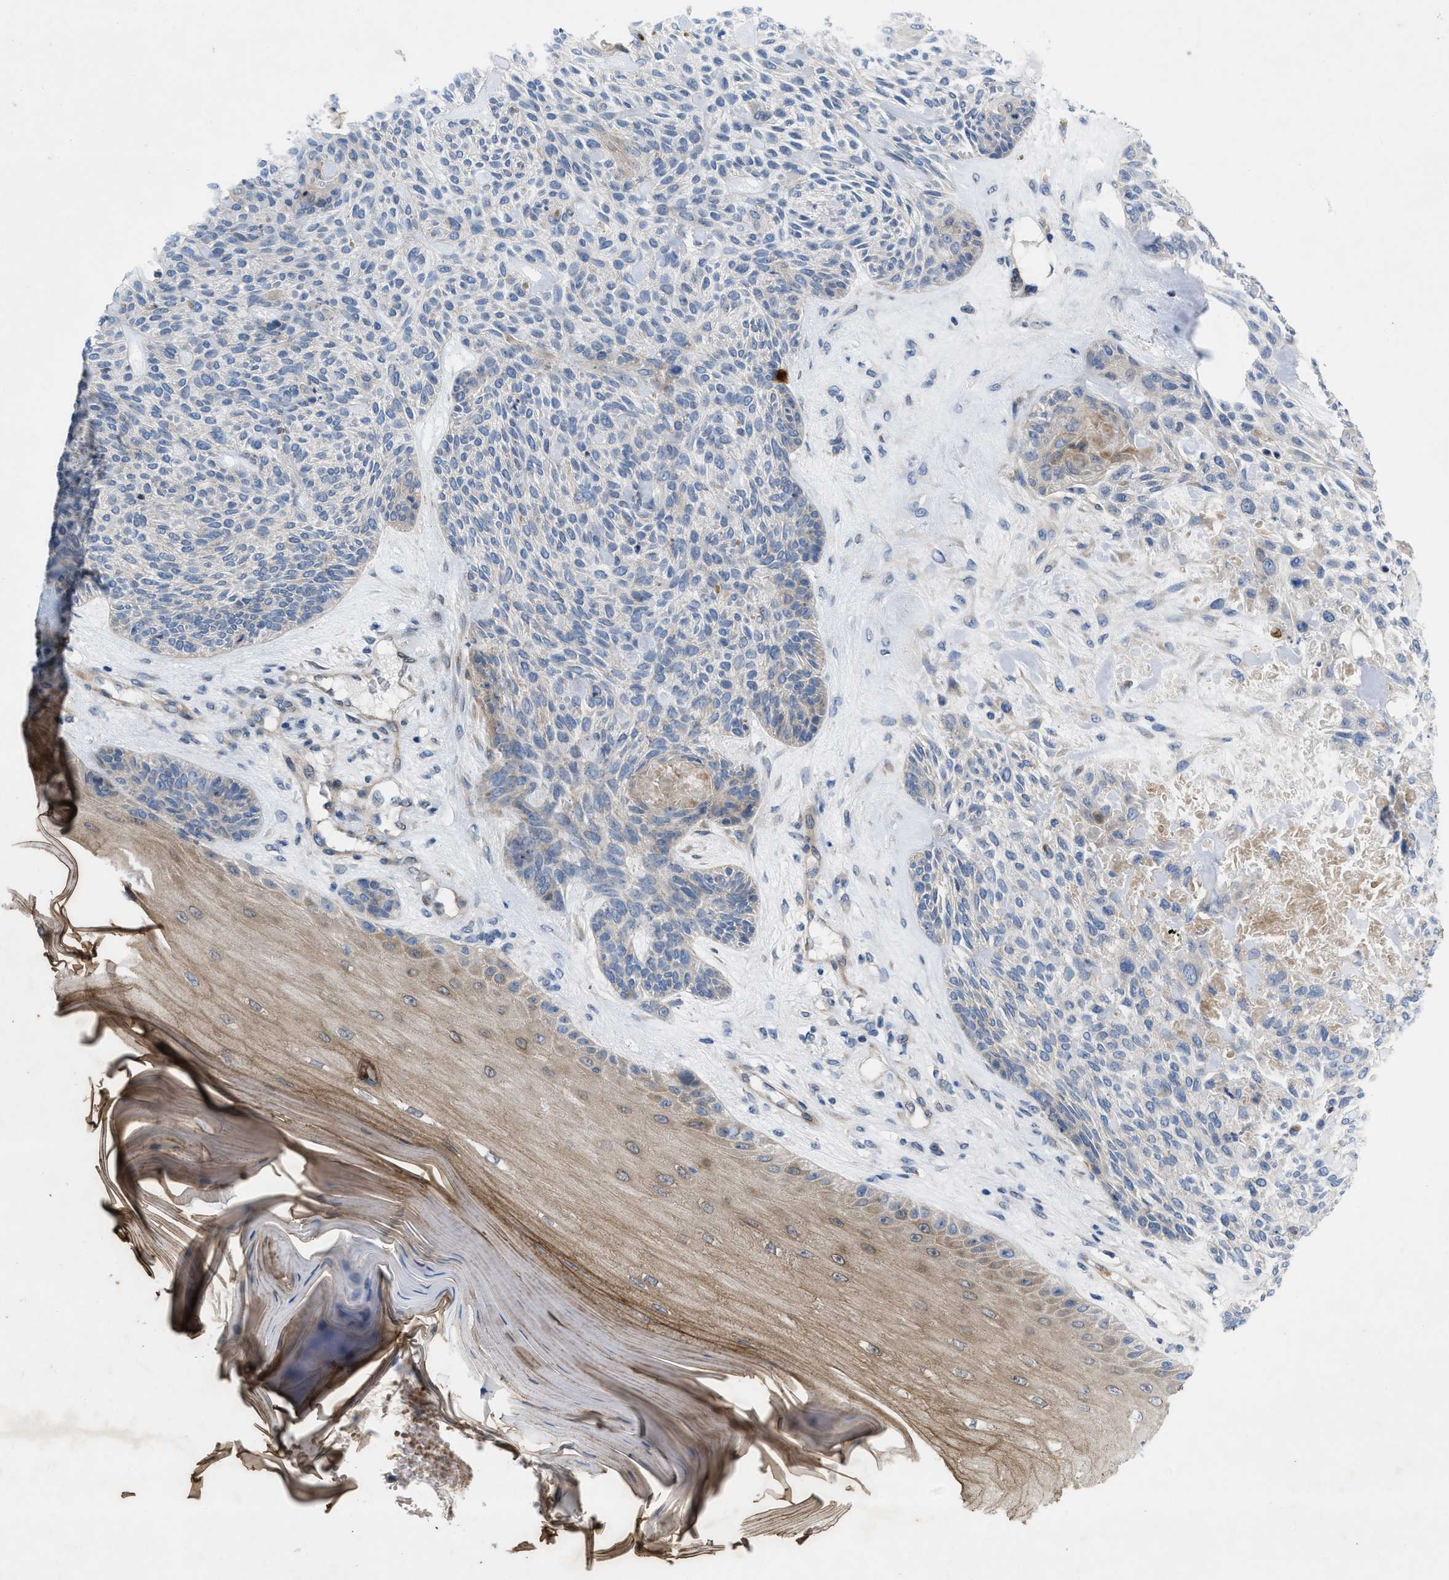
{"staining": {"intensity": "negative", "quantity": "none", "location": "none"}, "tissue": "skin cancer", "cell_type": "Tumor cells", "image_type": "cancer", "snomed": [{"axis": "morphology", "description": "Basal cell carcinoma"}, {"axis": "topography", "description": "Skin"}], "caption": "Immunohistochemistry (IHC) photomicrograph of skin cancer (basal cell carcinoma) stained for a protein (brown), which exhibits no expression in tumor cells.", "gene": "NDEL1", "patient": {"sex": "male", "age": 55}}